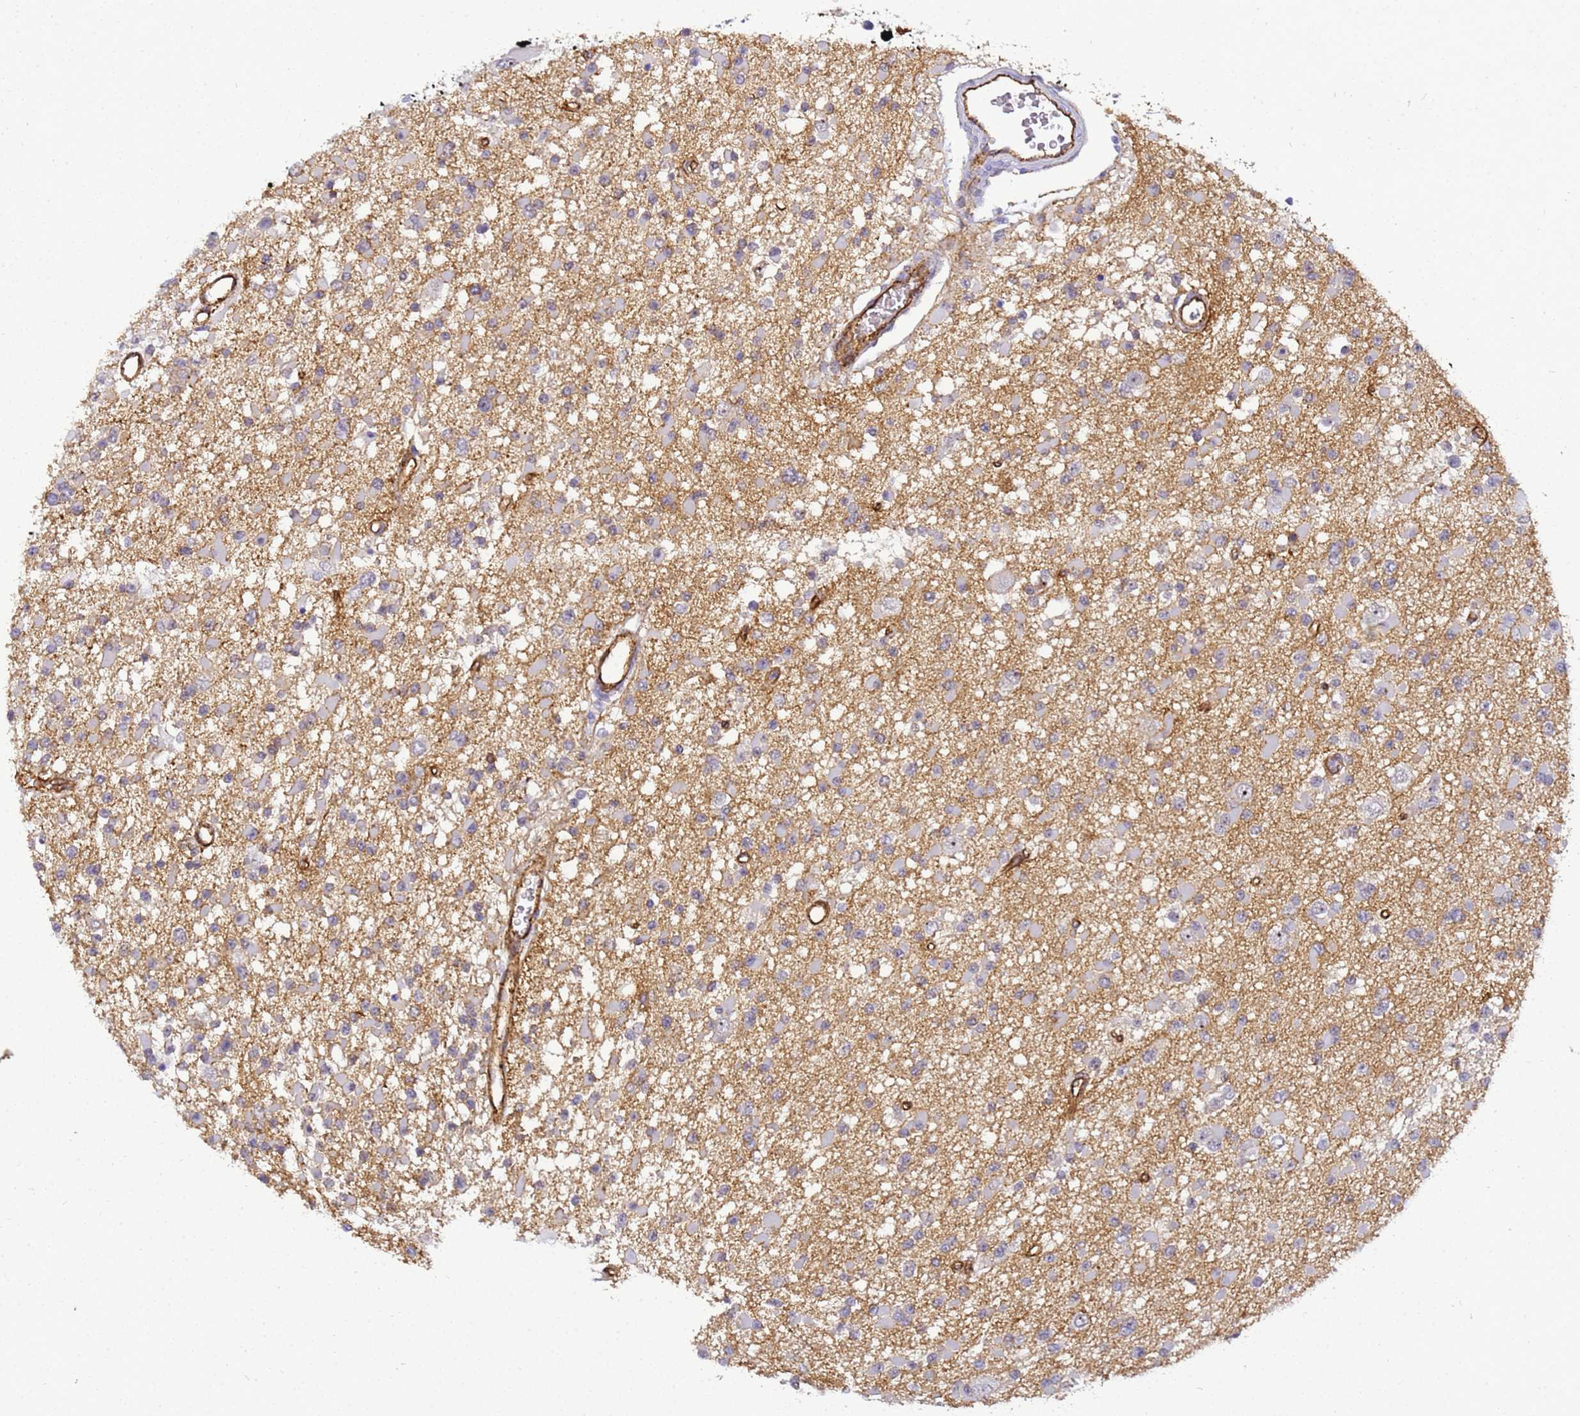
{"staining": {"intensity": "negative", "quantity": "none", "location": "none"}, "tissue": "glioma", "cell_type": "Tumor cells", "image_type": "cancer", "snomed": [{"axis": "morphology", "description": "Glioma, malignant, Low grade"}, {"axis": "topography", "description": "Brain"}], "caption": "Immunohistochemical staining of human malignant low-grade glioma demonstrates no significant positivity in tumor cells.", "gene": "GON4L", "patient": {"sex": "female", "age": 22}}